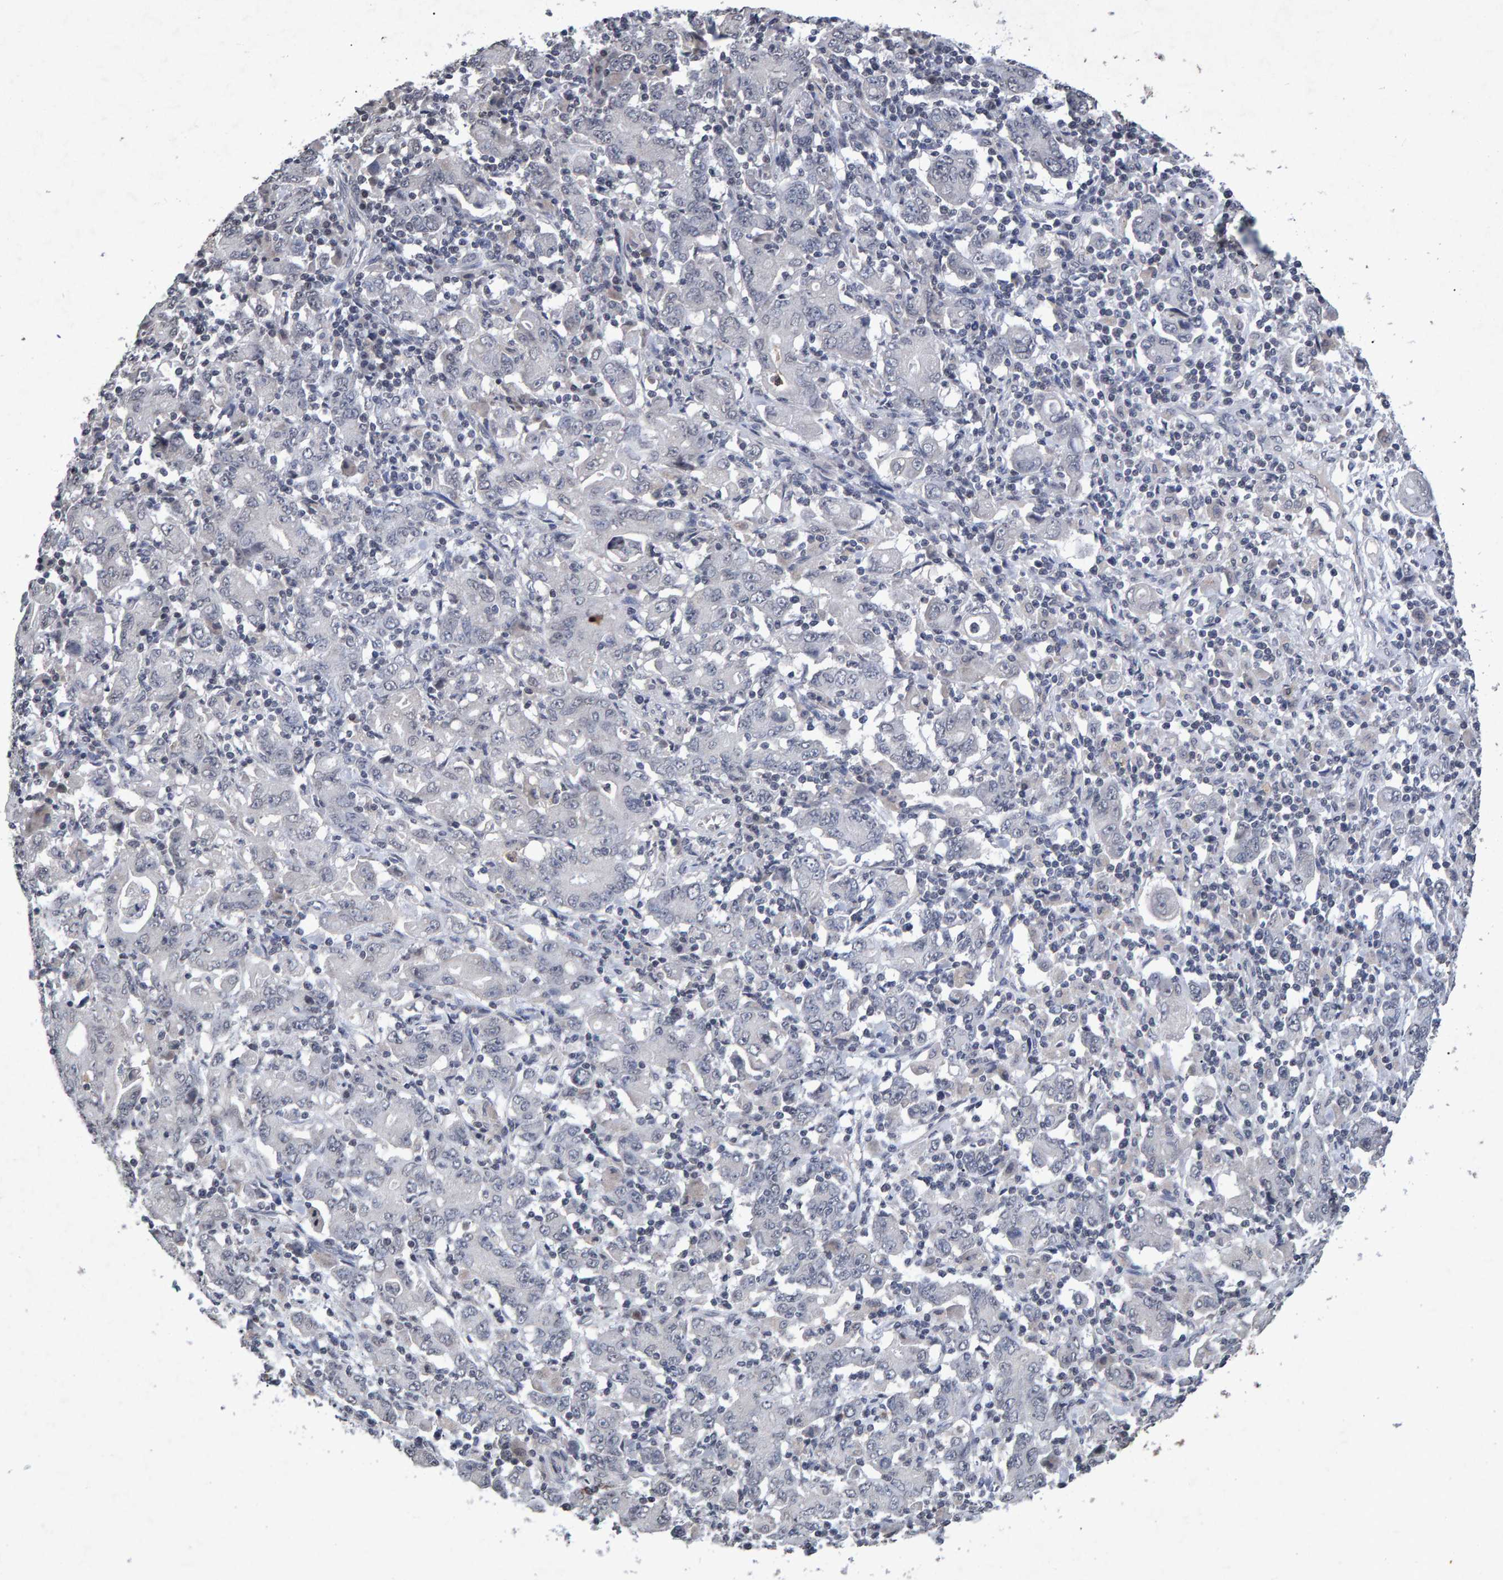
{"staining": {"intensity": "negative", "quantity": "none", "location": "none"}, "tissue": "stomach cancer", "cell_type": "Tumor cells", "image_type": "cancer", "snomed": [{"axis": "morphology", "description": "Adenocarcinoma, NOS"}, {"axis": "topography", "description": "Stomach, upper"}], "caption": "Immunohistochemistry (IHC) image of human stomach cancer stained for a protein (brown), which displays no positivity in tumor cells. (Brightfield microscopy of DAB immunohistochemistry at high magnification).", "gene": "GALC", "patient": {"sex": "male", "age": 69}}